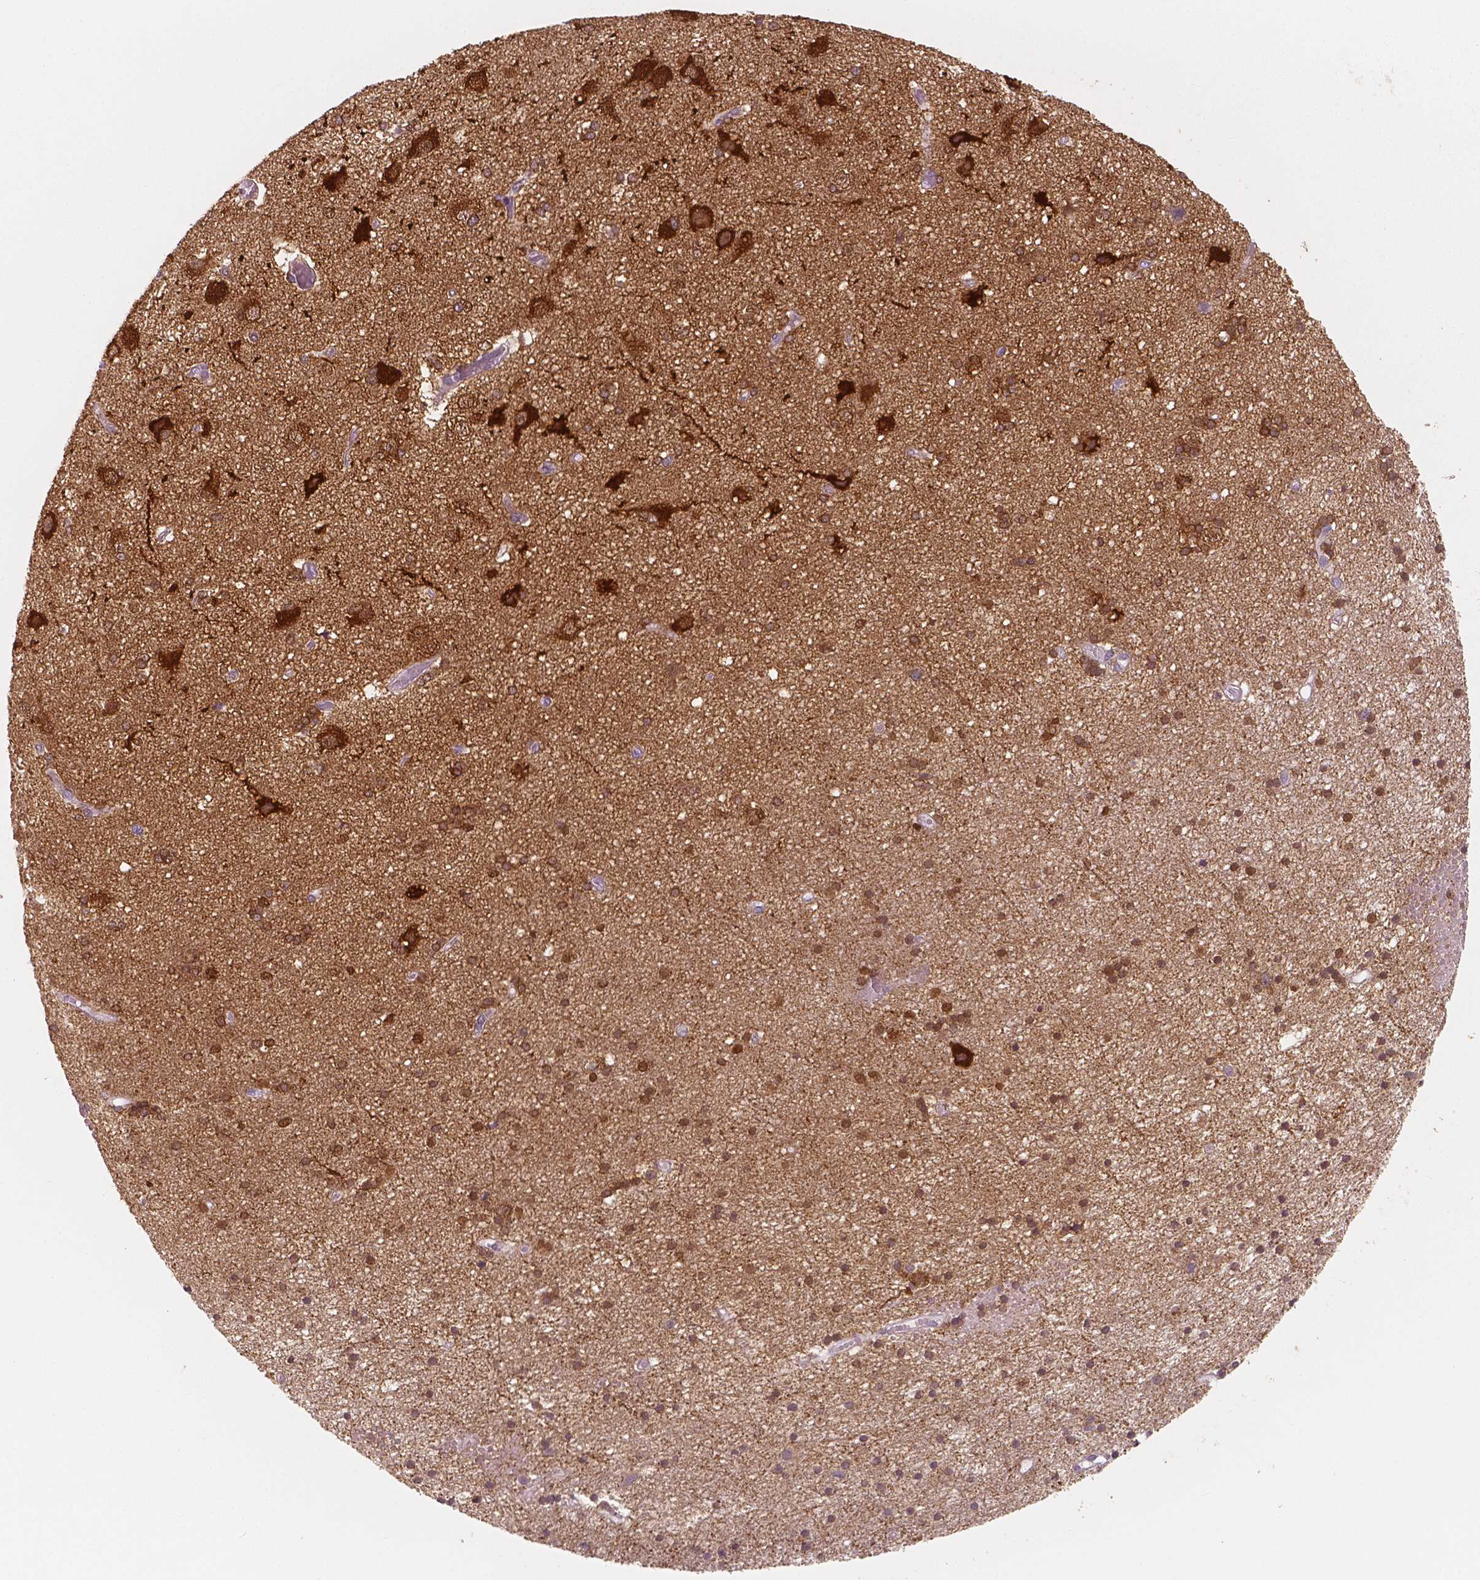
{"staining": {"intensity": "negative", "quantity": "none", "location": "none"}, "tissue": "cerebral cortex", "cell_type": "Endothelial cells", "image_type": "normal", "snomed": [{"axis": "morphology", "description": "Normal tissue, NOS"}, {"axis": "morphology", "description": "Glioma, malignant, High grade"}, {"axis": "topography", "description": "Cerebral cortex"}], "caption": "Immunohistochemistry histopathology image of unremarkable cerebral cortex: cerebral cortex stained with DAB (3,3'-diaminobenzidine) demonstrates no significant protein positivity in endothelial cells. (DAB immunohistochemistry (IHC) with hematoxylin counter stain).", "gene": "NECAB1", "patient": {"sex": "male", "age": 71}}